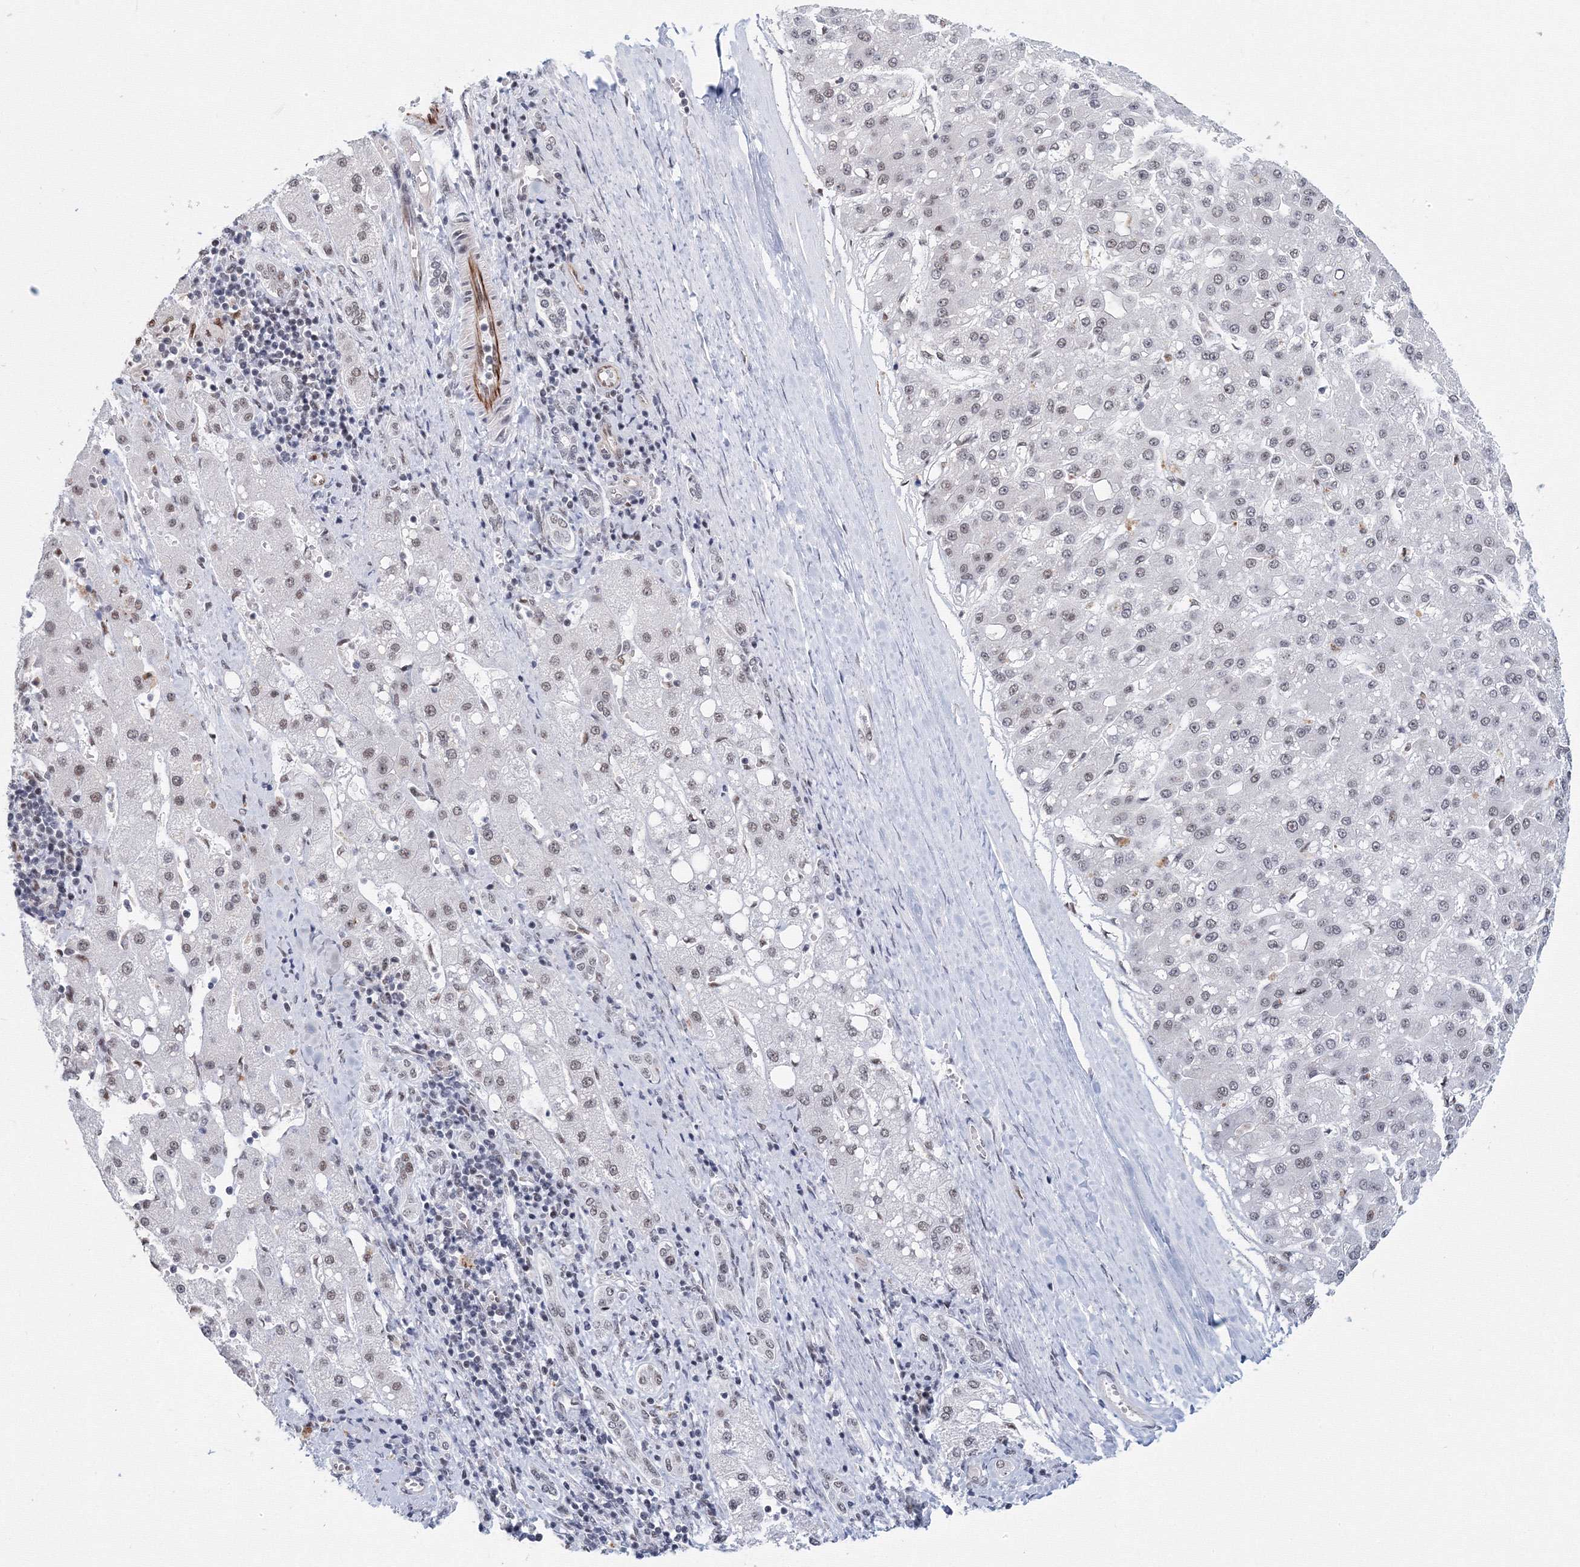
{"staining": {"intensity": "weak", "quantity": ">75%", "location": "nuclear"}, "tissue": "liver cancer", "cell_type": "Tumor cells", "image_type": "cancer", "snomed": [{"axis": "morphology", "description": "Carcinoma, Hepatocellular, NOS"}, {"axis": "topography", "description": "Liver"}], "caption": "Immunohistochemical staining of liver hepatocellular carcinoma demonstrates low levels of weak nuclear protein expression in approximately >75% of tumor cells. (DAB = brown stain, brightfield microscopy at high magnification).", "gene": "SF3B6", "patient": {"sex": "male", "age": 67}}